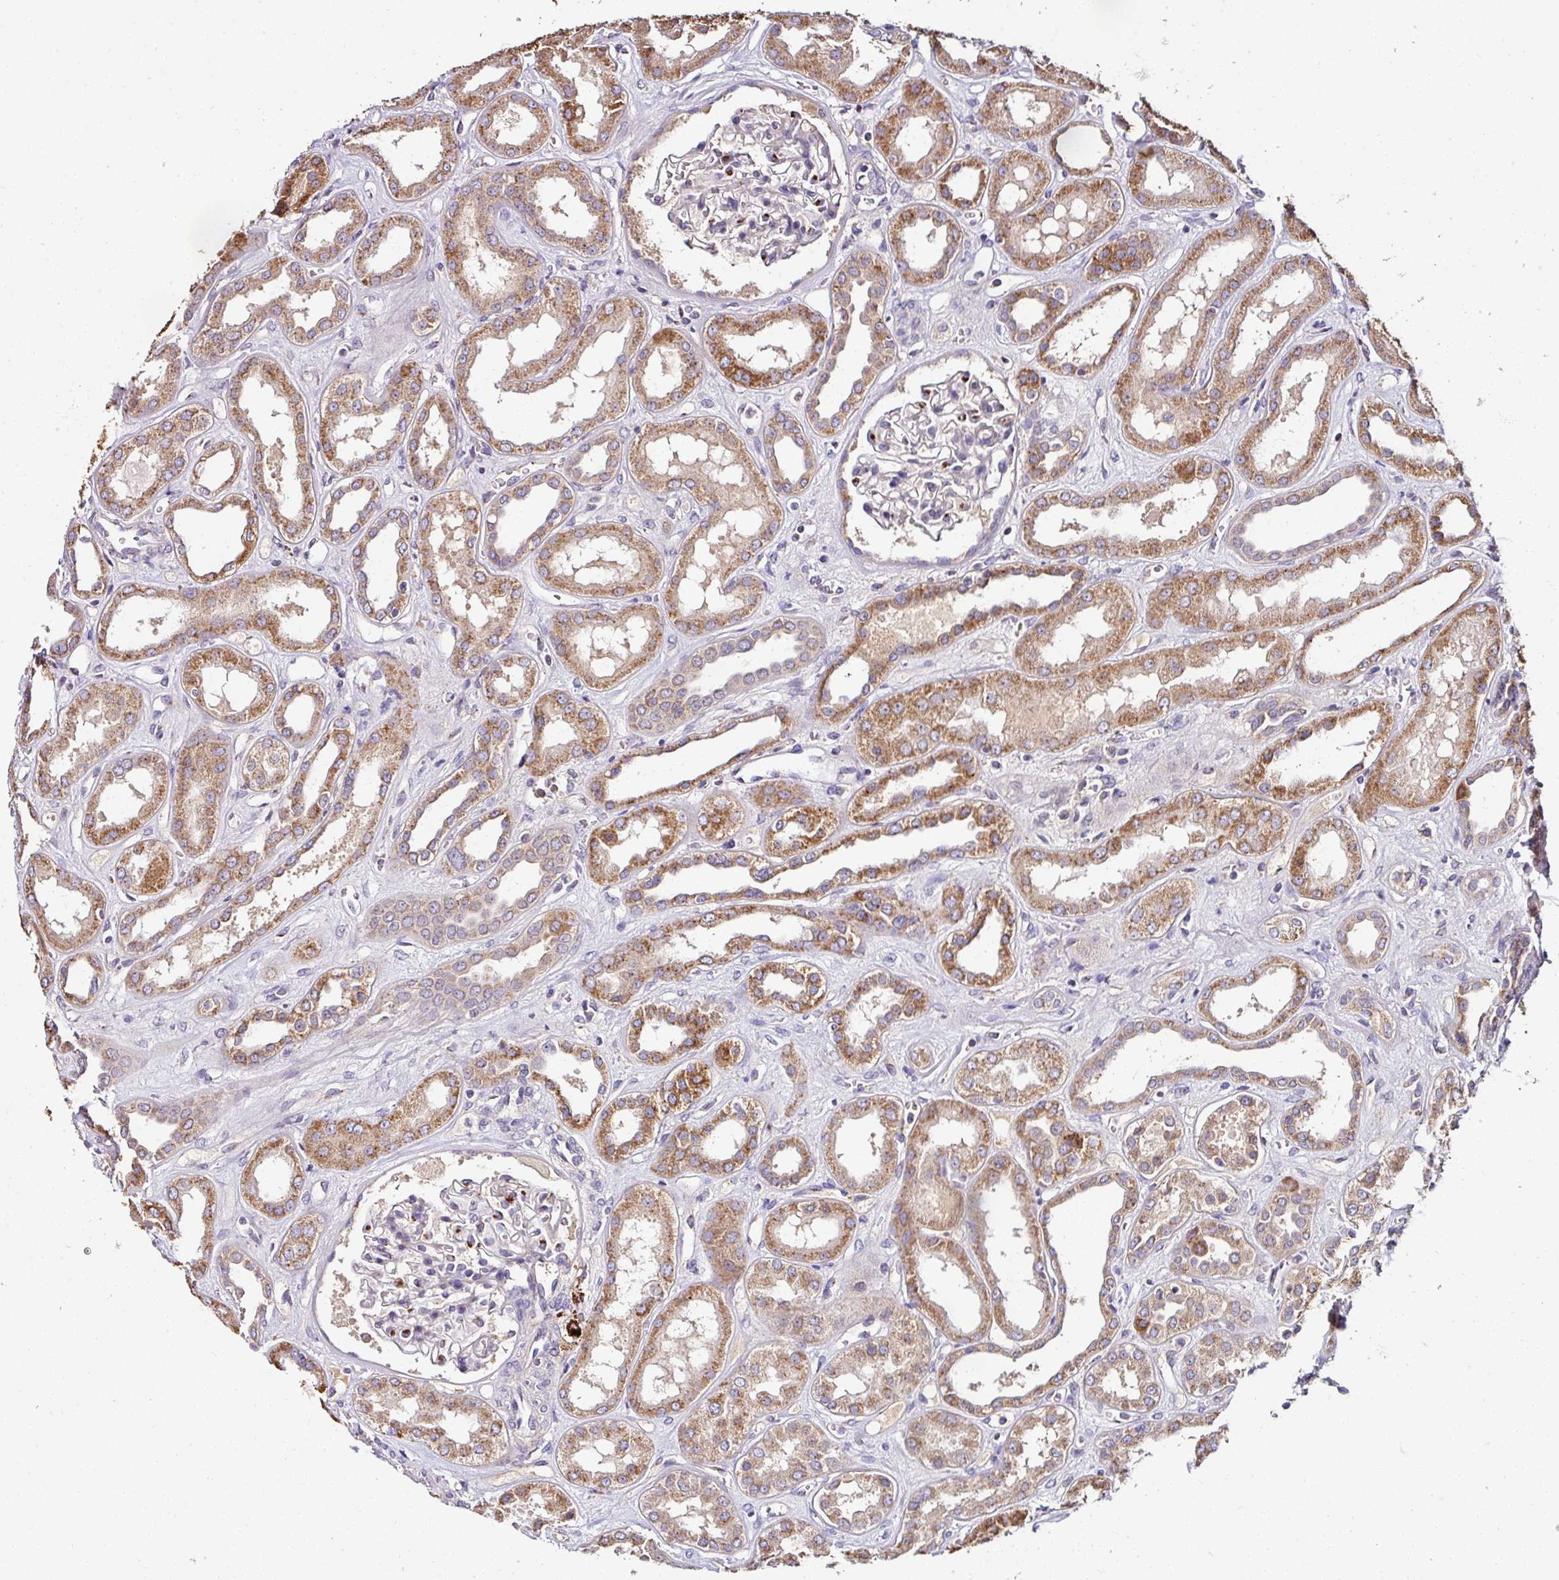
{"staining": {"intensity": "moderate", "quantity": "<25%", "location": "cytoplasmic/membranous"}, "tissue": "kidney", "cell_type": "Cells in glomeruli", "image_type": "normal", "snomed": [{"axis": "morphology", "description": "Normal tissue, NOS"}, {"axis": "topography", "description": "Kidney"}], "caption": "Immunohistochemistry (IHC) photomicrograph of unremarkable human kidney stained for a protein (brown), which demonstrates low levels of moderate cytoplasmic/membranous staining in about <25% of cells in glomeruli.", "gene": "CPD", "patient": {"sex": "male", "age": 59}}